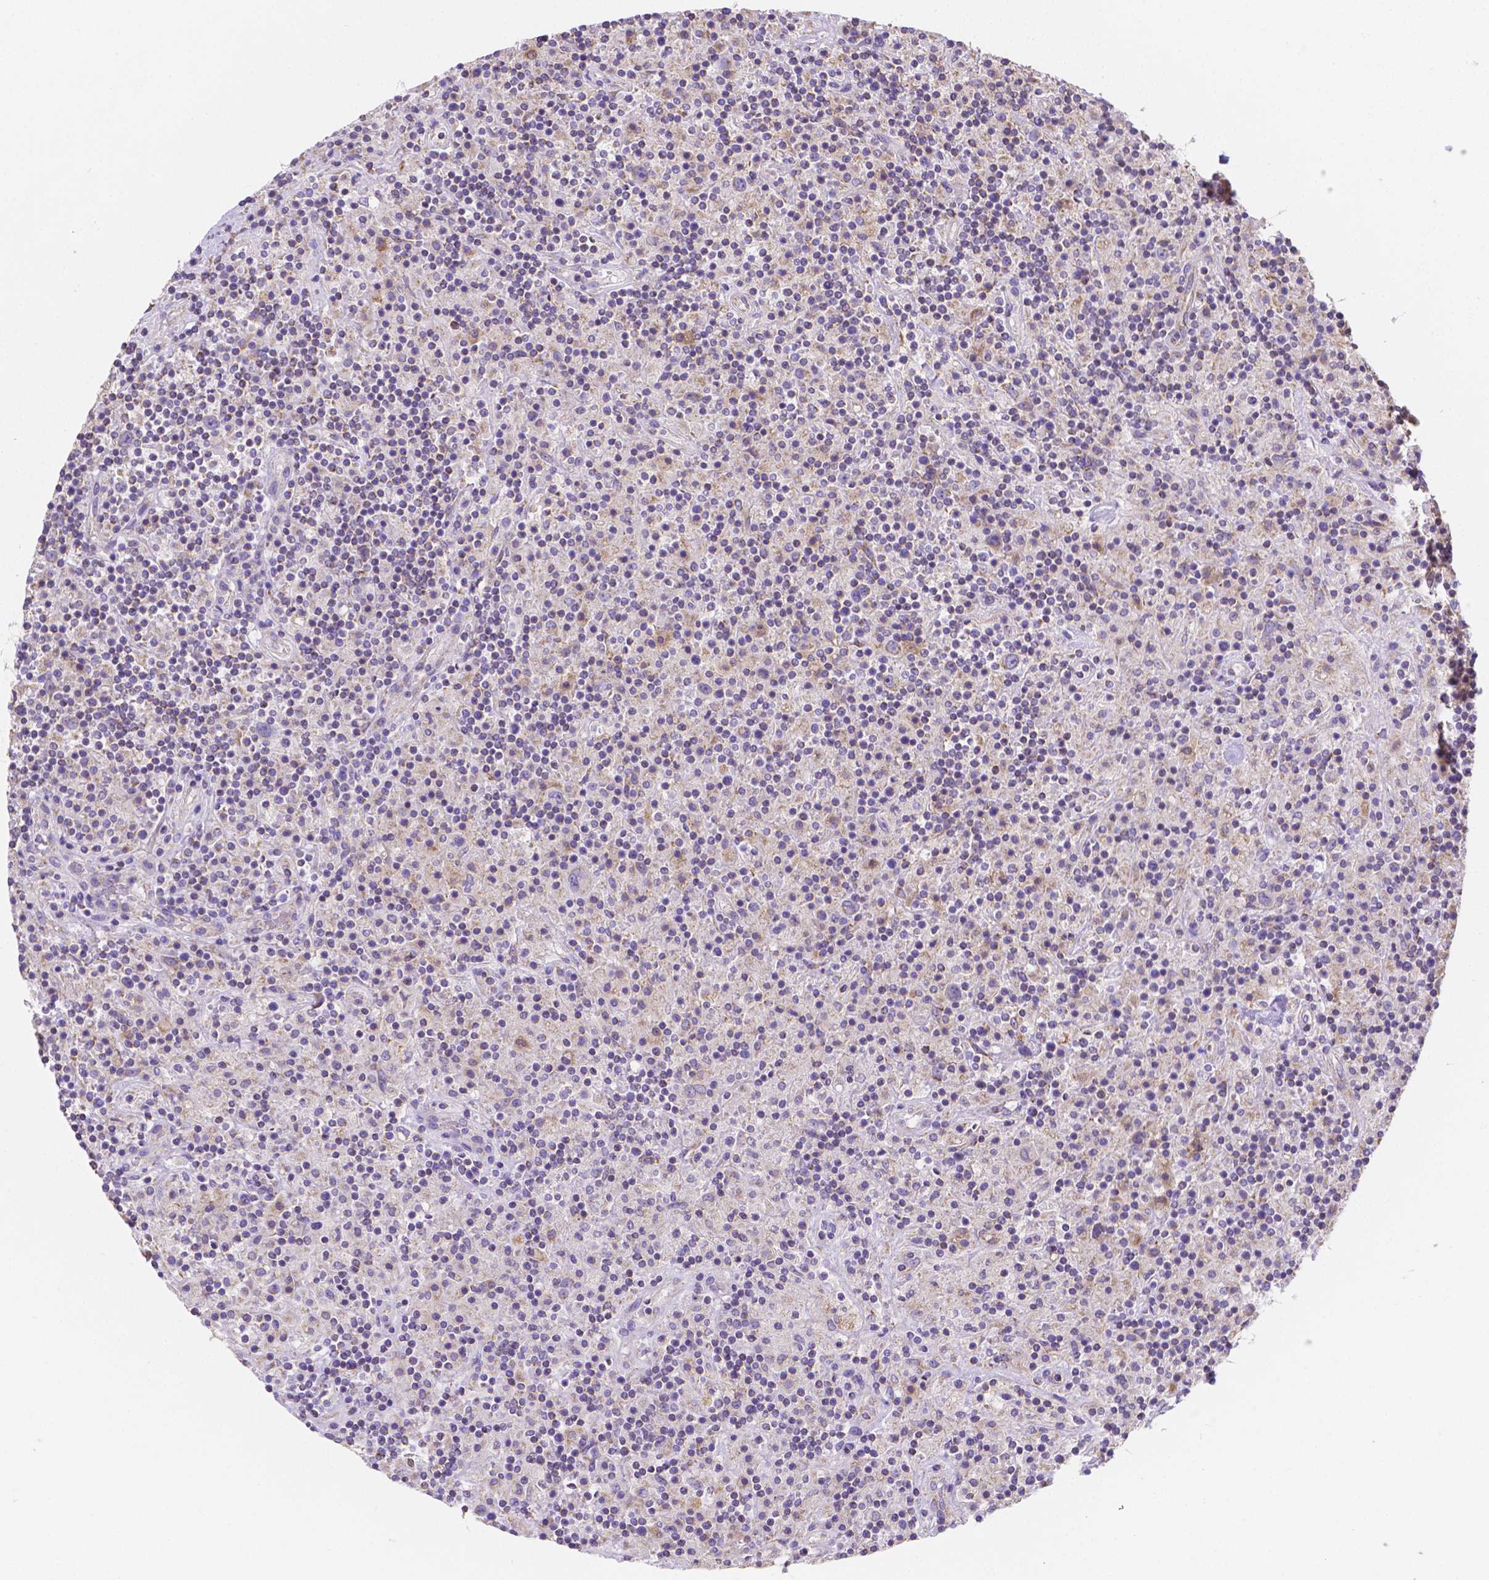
{"staining": {"intensity": "weak", "quantity": "25%-75%", "location": "cytoplasmic/membranous"}, "tissue": "lymphoma", "cell_type": "Tumor cells", "image_type": "cancer", "snomed": [{"axis": "morphology", "description": "Hodgkin's disease, NOS"}, {"axis": "topography", "description": "Lymph node"}], "caption": "The micrograph displays immunohistochemical staining of lymphoma. There is weak cytoplasmic/membranous positivity is present in approximately 25%-75% of tumor cells. Using DAB (3,3'-diaminobenzidine) (brown) and hematoxylin (blue) stains, captured at high magnification using brightfield microscopy.", "gene": "SGTB", "patient": {"sex": "male", "age": 70}}